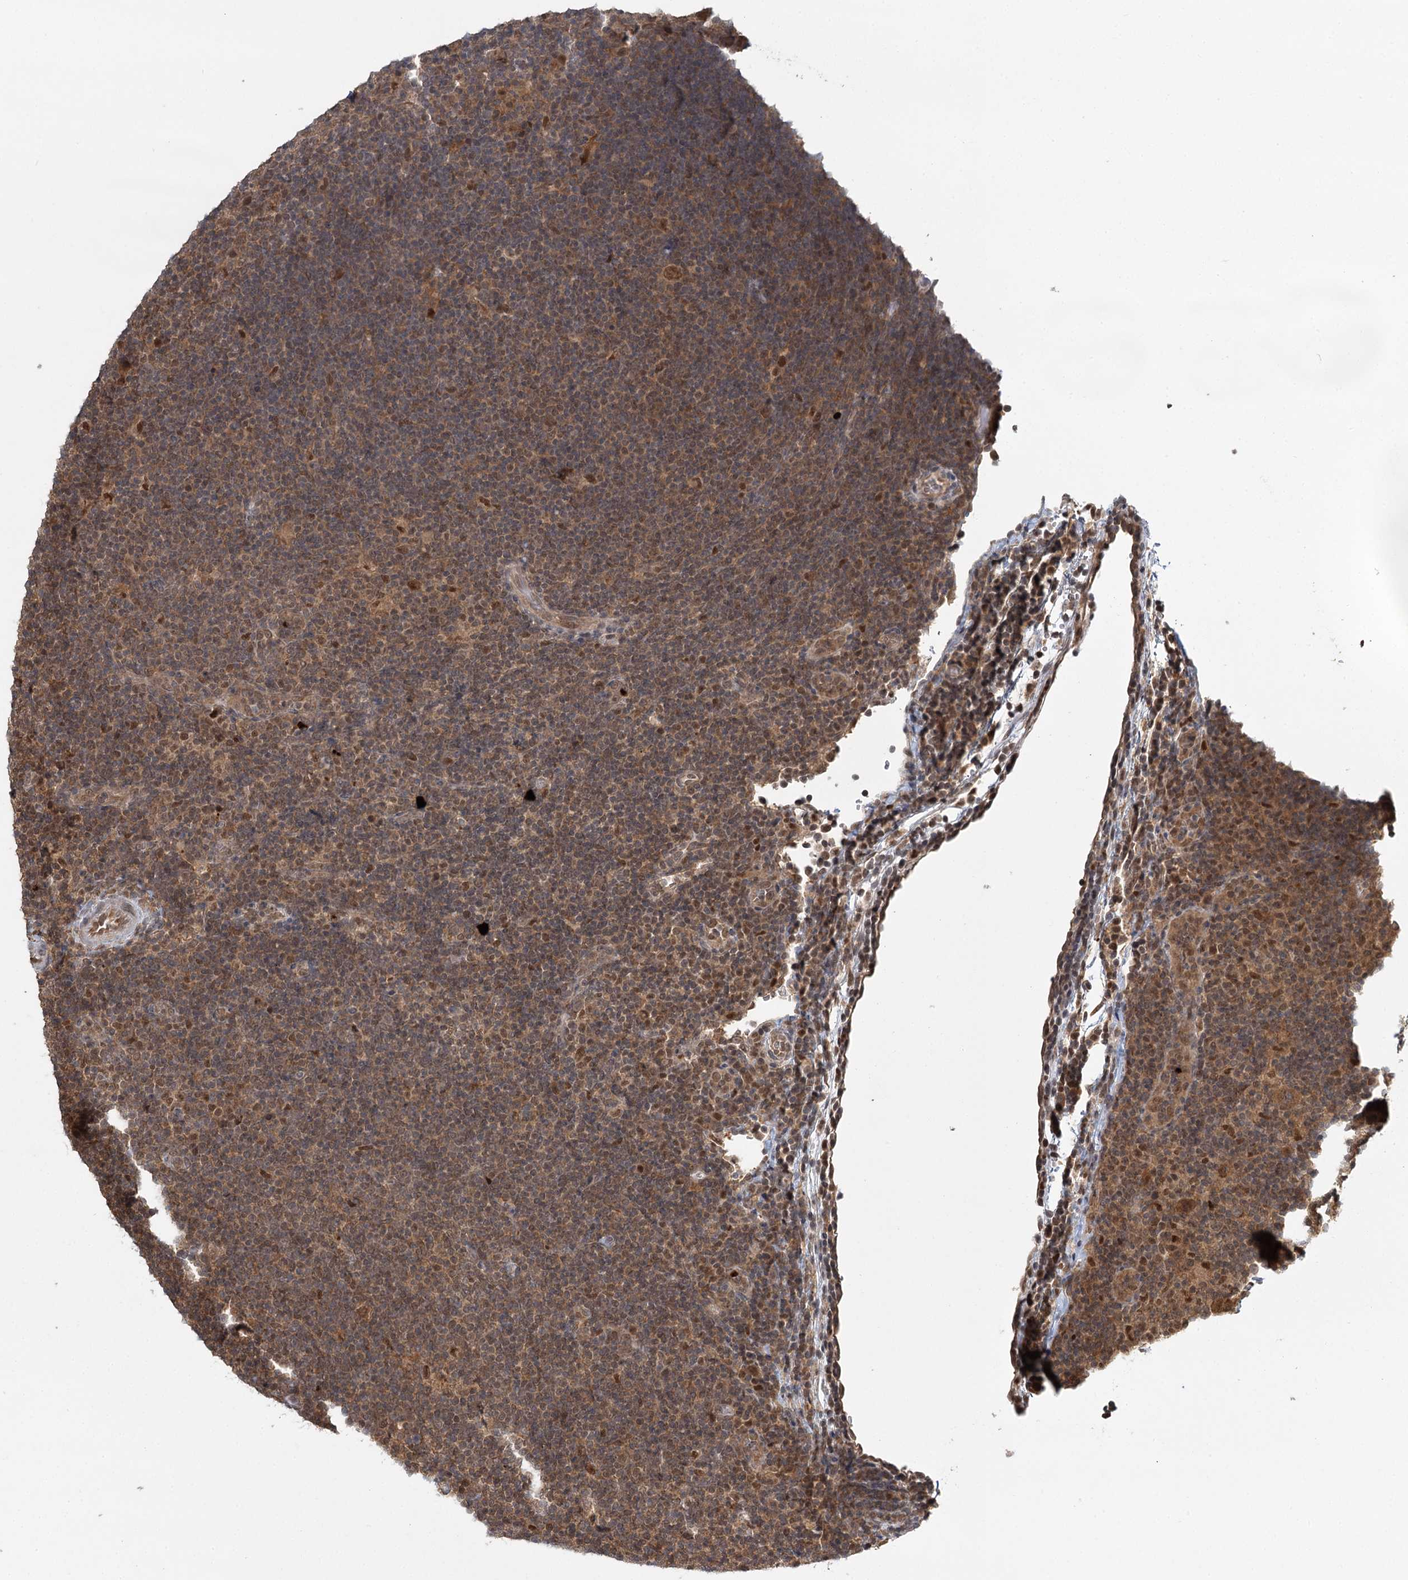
{"staining": {"intensity": "moderate", "quantity": ">75%", "location": "nuclear"}, "tissue": "lymphoma", "cell_type": "Tumor cells", "image_type": "cancer", "snomed": [{"axis": "morphology", "description": "Hodgkin's disease, NOS"}, {"axis": "topography", "description": "Lymph node"}], "caption": "Immunohistochemical staining of human lymphoma demonstrates medium levels of moderate nuclear positivity in about >75% of tumor cells.", "gene": "N6AMT1", "patient": {"sex": "female", "age": 57}}